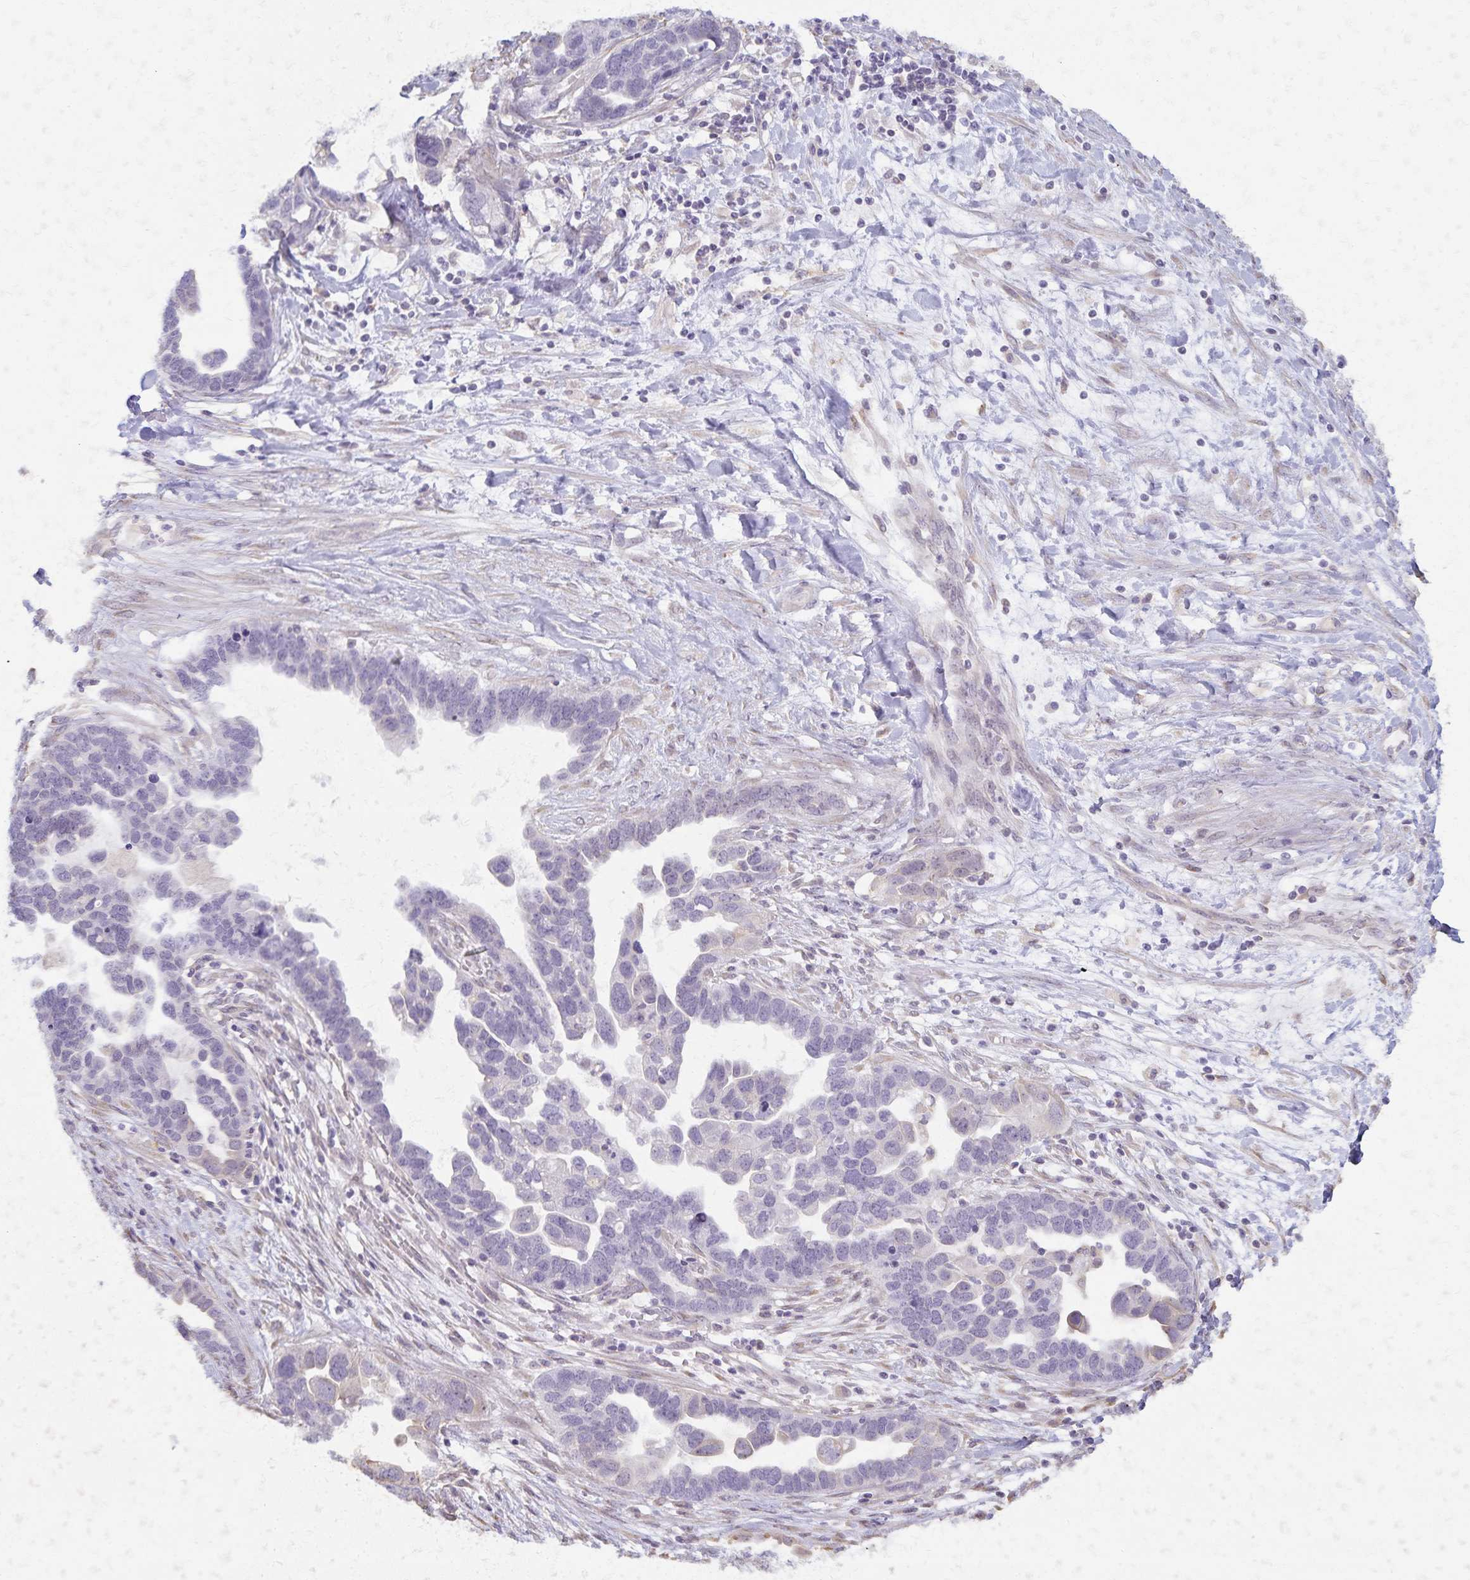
{"staining": {"intensity": "negative", "quantity": "none", "location": "none"}, "tissue": "ovarian cancer", "cell_type": "Tumor cells", "image_type": "cancer", "snomed": [{"axis": "morphology", "description": "Cystadenocarcinoma, serous, NOS"}, {"axis": "topography", "description": "Ovary"}], "caption": "High magnification brightfield microscopy of serous cystadenocarcinoma (ovarian) stained with DAB (brown) and counterstained with hematoxylin (blue): tumor cells show no significant positivity. Nuclei are stained in blue.", "gene": "KISS1", "patient": {"sex": "female", "age": 54}}